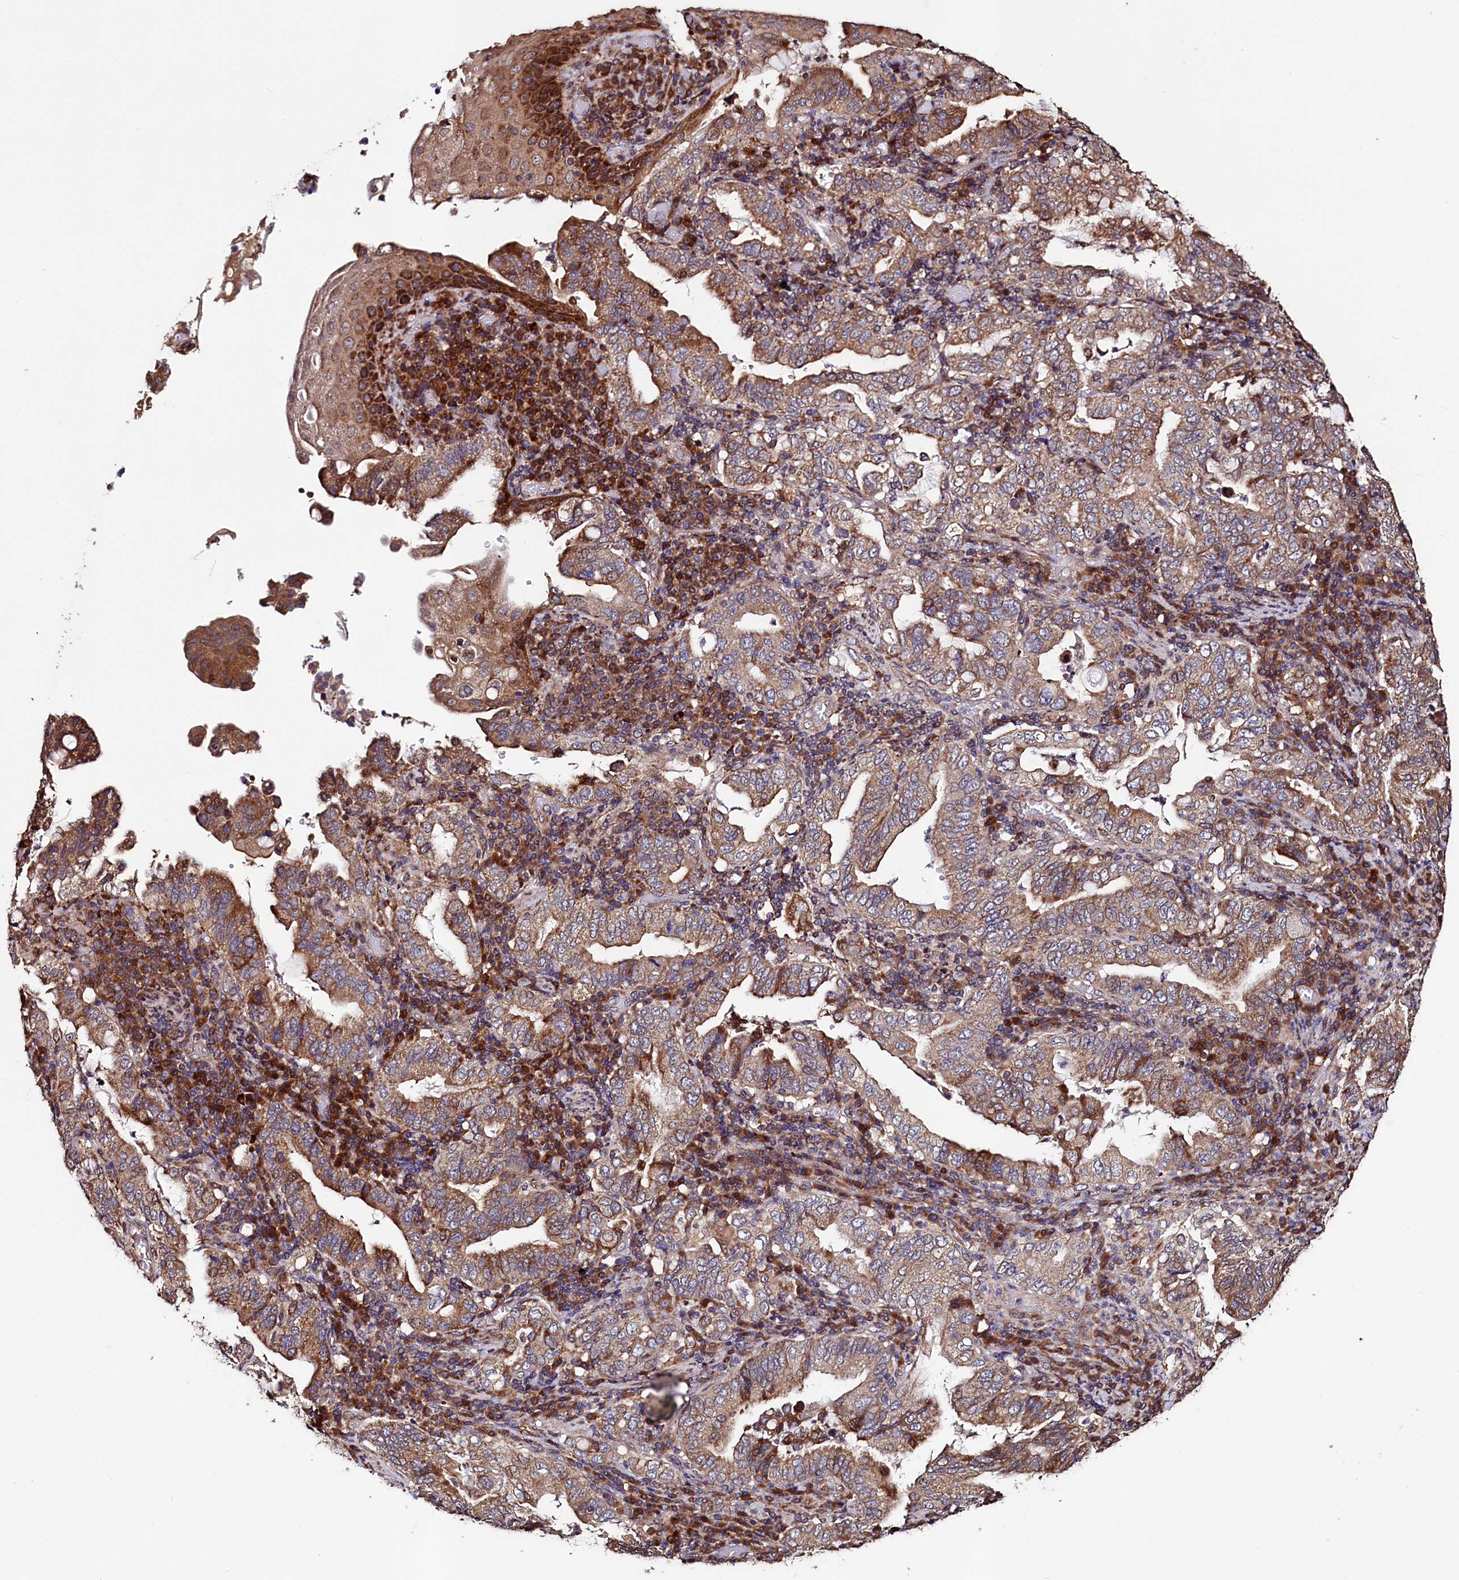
{"staining": {"intensity": "moderate", "quantity": ">75%", "location": "cytoplasmic/membranous"}, "tissue": "stomach cancer", "cell_type": "Tumor cells", "image_type": "cancer", "snomed": [{"axis": "morphology", "description": "Normal tissue, NOS"}, {"axis": "morphology", "description": "Adenocarcinoma, NOS"}, {"axis": "topography", "description": "Esophagus"}, {"axis": "topography", "description": "Stomach, upper"}, {"axis": "topography", "description": "Peripheral nerve tissue"}], "caption": "DAB immunohistochemical staining of stomach adenocarcinoma shows moderate cytoplasmic/membranous protein expression in about >75% of tumor cells. (brown staining indicates protein expression, while blue staining denotes nuclei).", "gene": "RBFA", "patient": {"sex": "male", "age": 62}}